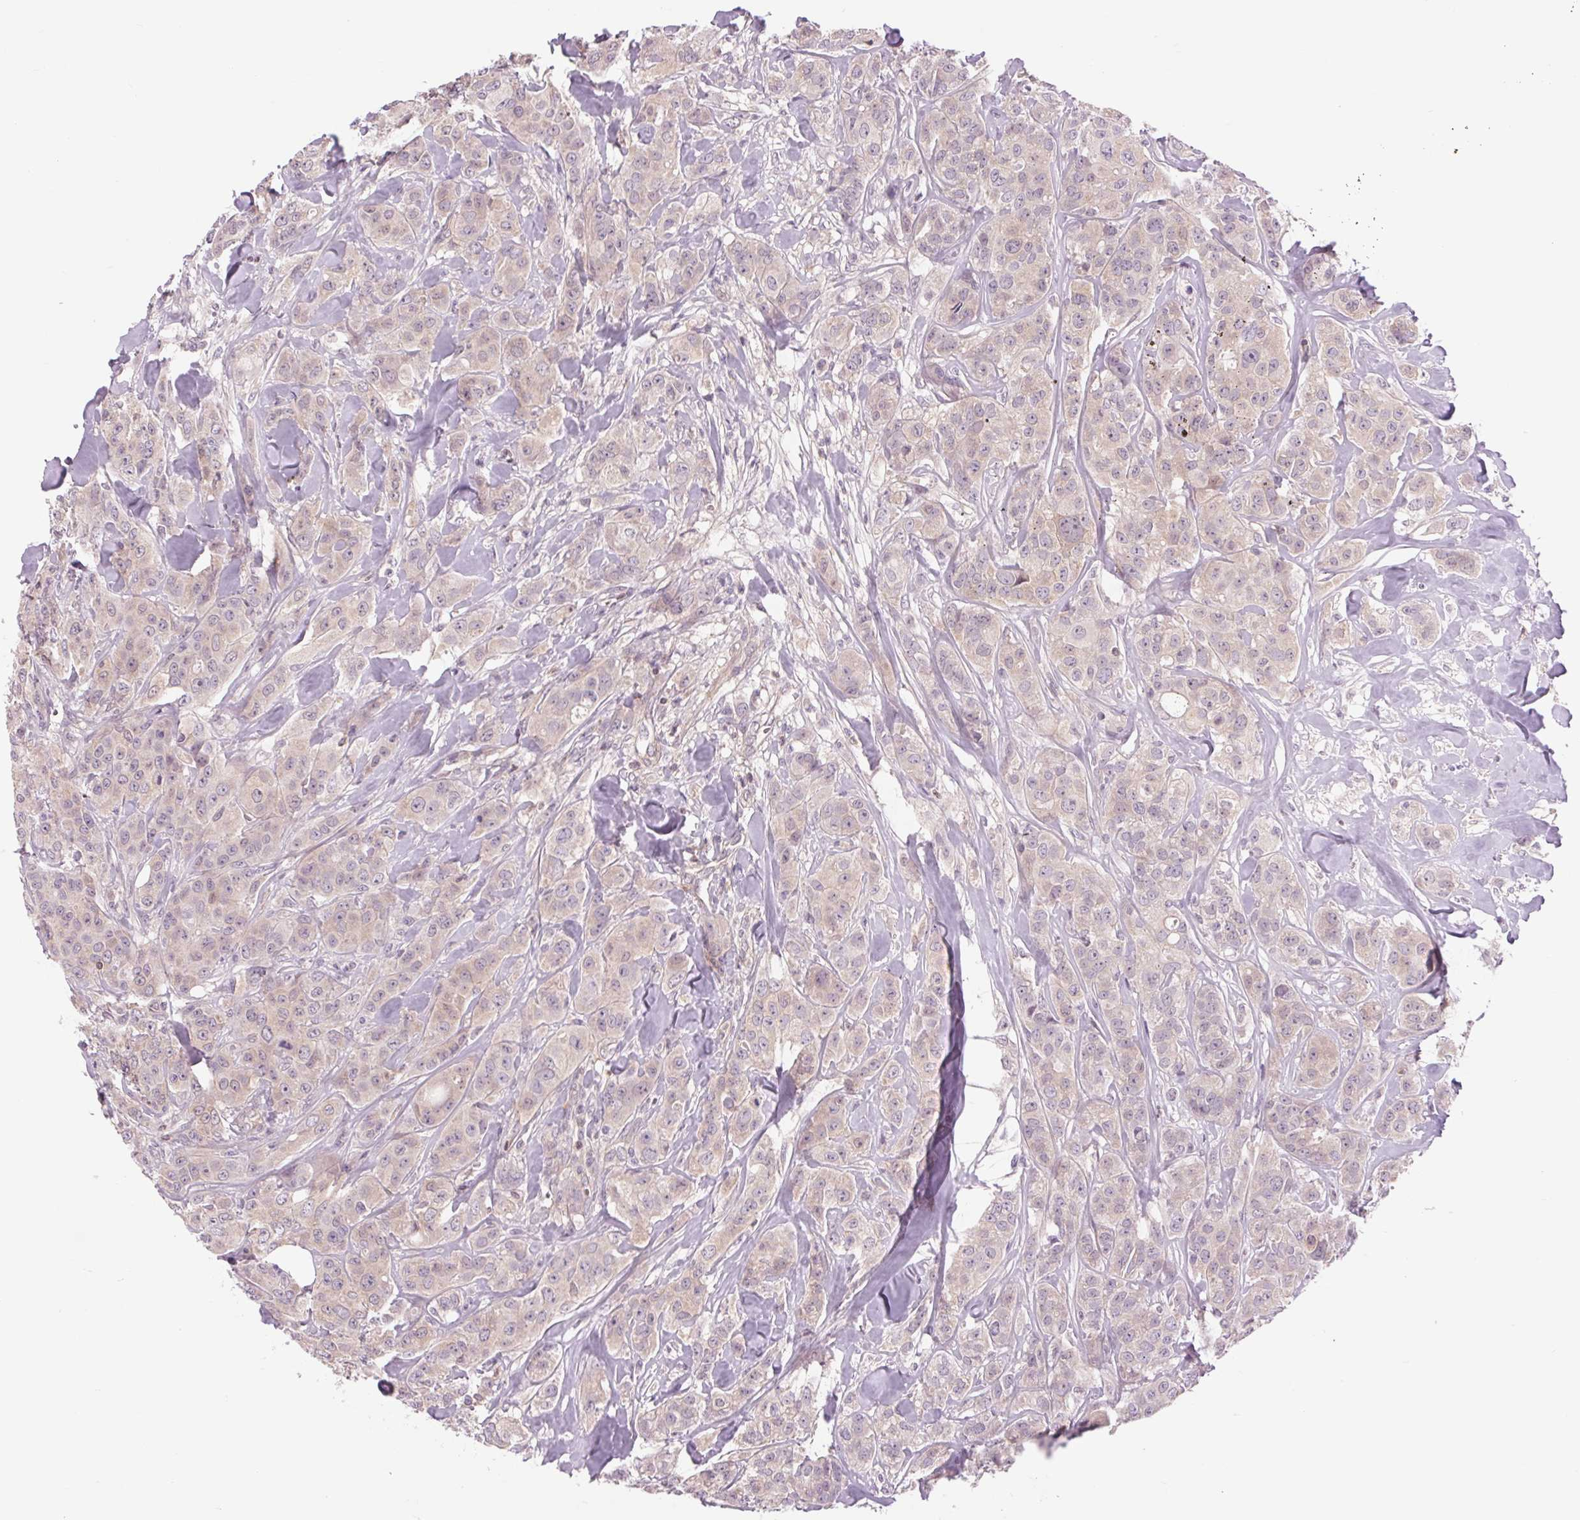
{"staining": {"intensity": "weak", "quantity": "<25%", "location": "cytoplasmic/membranous"}, "tissue": "breast cancer", "cell_type": "Tumor cells", "image_type": "cancer", "snomed": [{"axis": "morphology", "description": "Duct carcinoma"}, {"axis": "topography", "description": "Breast"}], "caption": "A histopathology image of human breast cancer (infiltrating ductal carcinoma) is negative for staining in tumor cells.", "gene": "SH3RF2", "patient": {"sex": "female", "age": 43}}